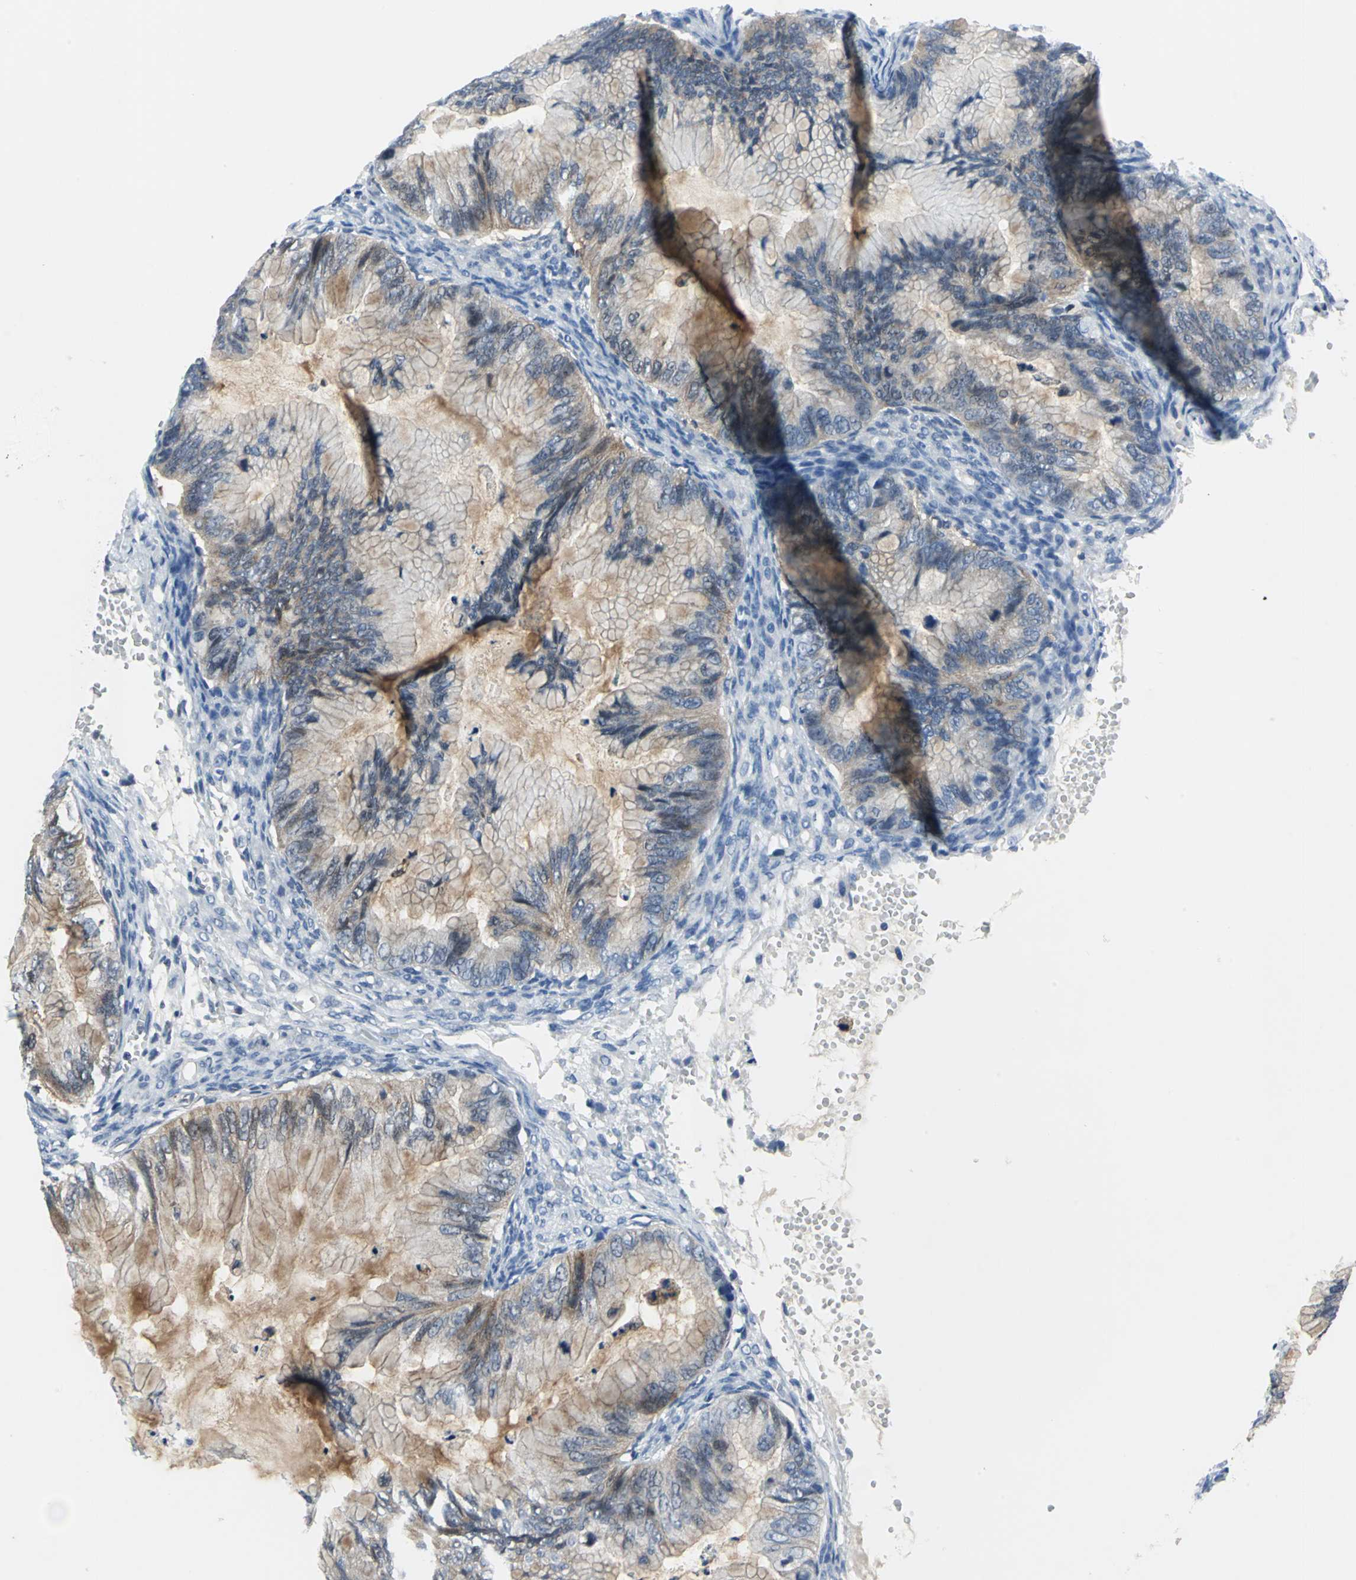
{"staining": {"intensity": "weak", "quantity": "25%-75%", "location": "cytoplasmic/membranous"}, "tissue": "ovarian cancer", "cell_type": "Tumor cells", "image_type": "cancer", "snomed": [{"axis": "morphology", "description": "Cystadenocarcinoma, mucinous, NOS"}, {"axis": "topography", "description": "Ovary"}], "caption": "Immunohistochemistry (IHC) (DAB (3,3'-diaminobenzidine)) staining of ovarian mucinous cystadenocarcinoma displays weak cytoplasmic/membranous protein staining in about 25%-75% of tumor cells.", "gene": "SFN", "patient": {"sex": "female", "age": 36}}